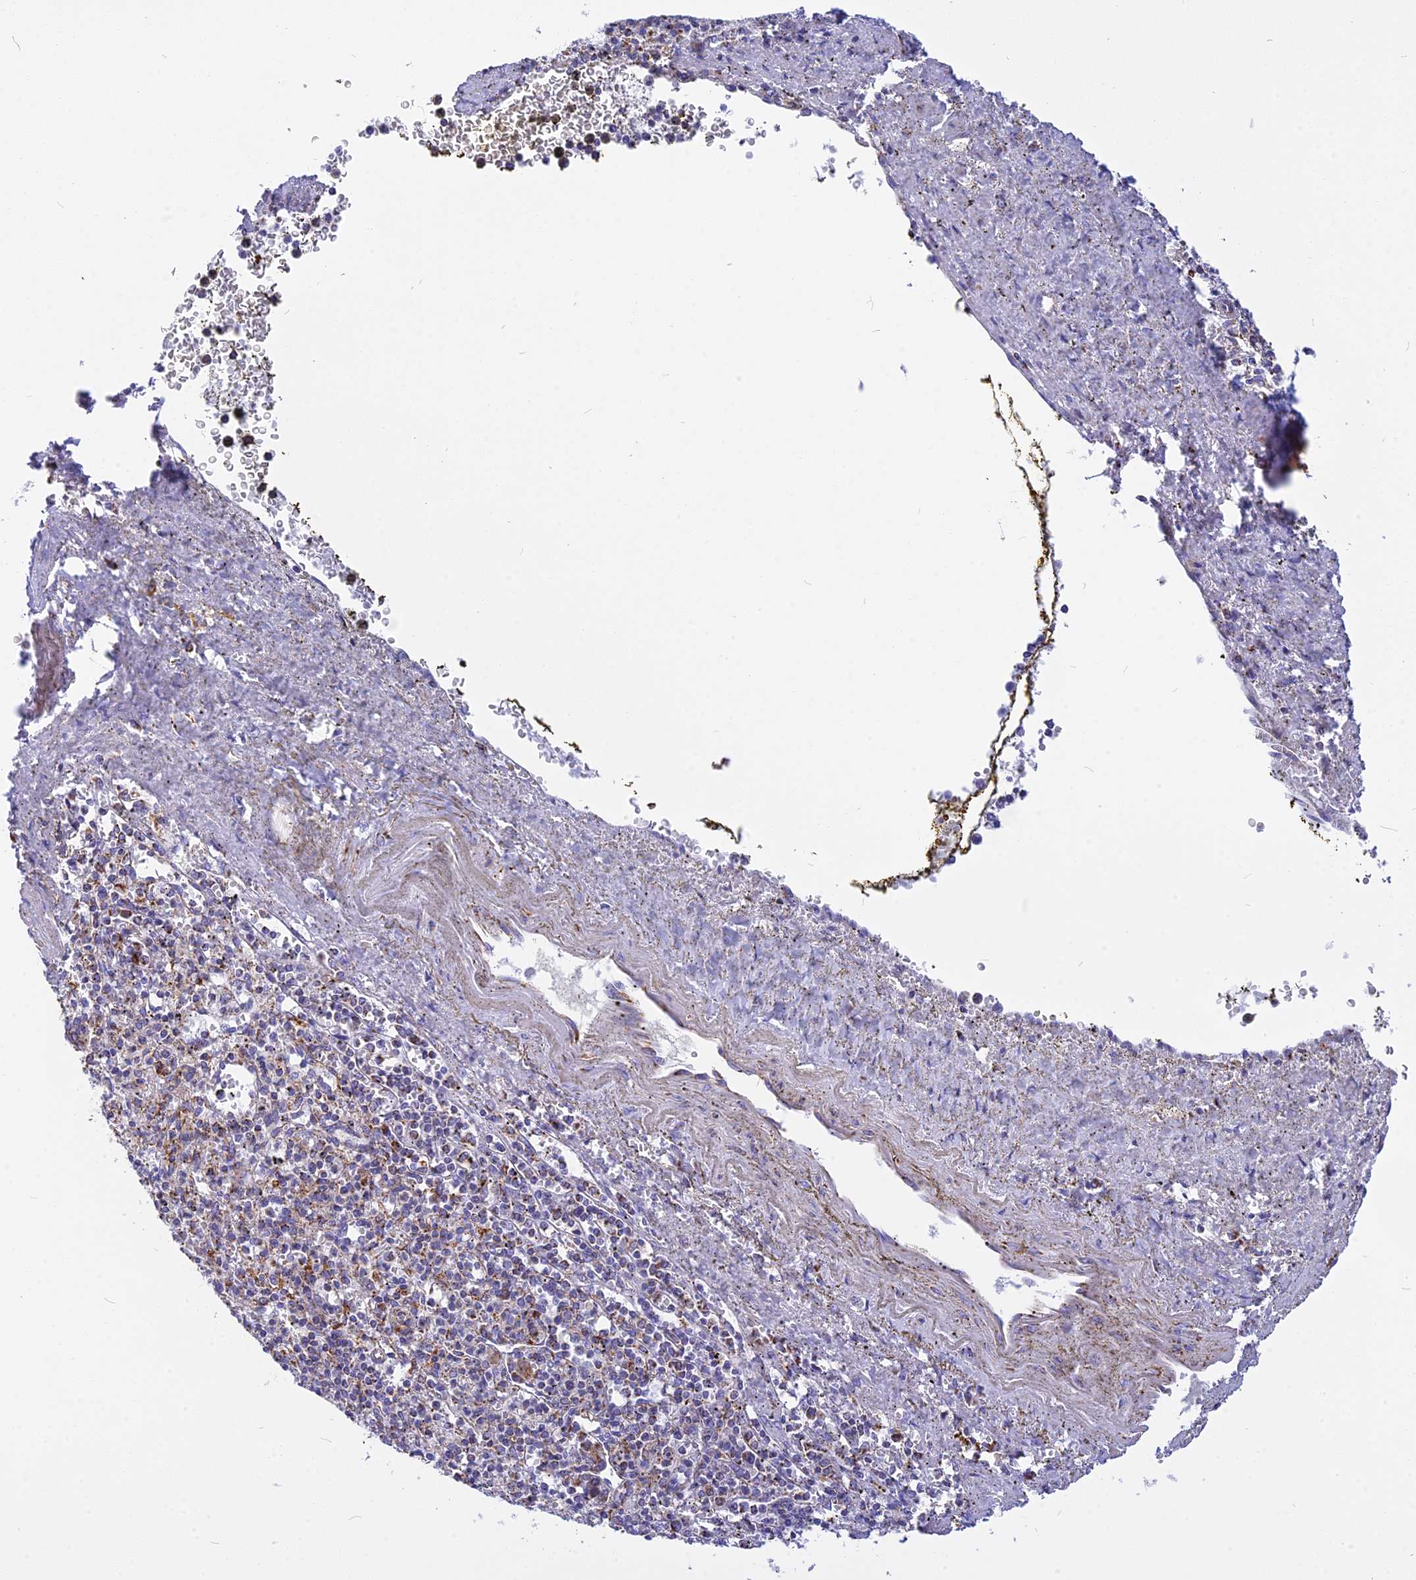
{"staining": {"intensity": "moderate", "quantity": "<25%", "location": "cytoplasmic/membranous"}, "tissue": "spleen", "cell_type": "Cells in red pulp", "image_type": "normal", "snomed": [{"axis": "morphology", "description": "Normal tissue, NOS"}, {"axis": "topography", "description": "Spleen"}], "caption": "The photomicrograph exhibits staining of benign spleen, revealing moderate cytoplasmic/membranous protein staining (brown color) within cells in red pulp. The protein of interest is shown in brown color, while the nuclei are stained blue.", "gene": "VDAC2", "patient": {"sex": "male", "age": 72}}